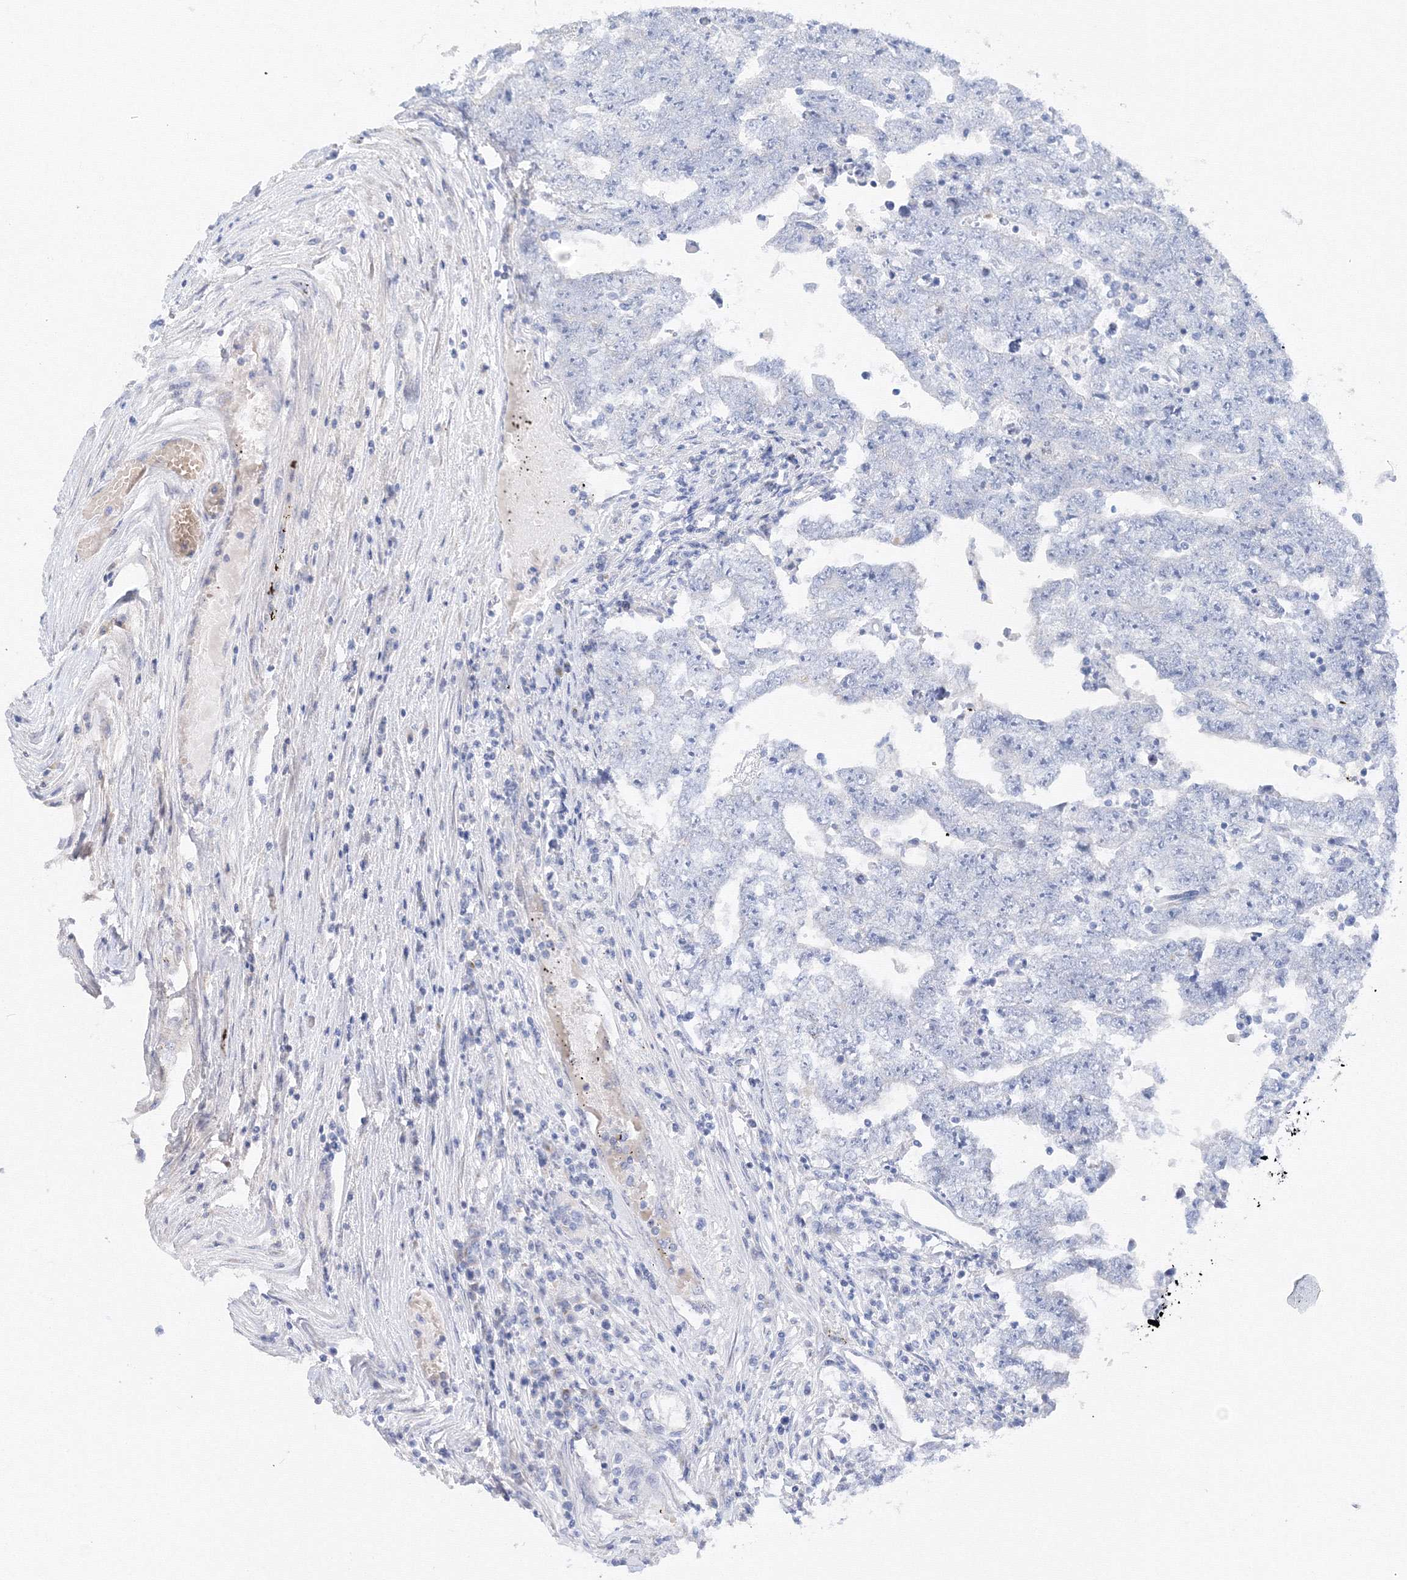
{"staining": {"intensity": "negative", "quantity": "none", "location": "none"}, "tissue": "testis cancer", "cell_type": "Tumor cells", "image_type": "cancer", "snomed": [{"axis": "morphology", "description": "Carcinoma, Embryonal, NOS"}, {"axis": "topography", "description": "Testis"}], "caption": "The IHC micrograph has no significant staining in tumor cells of testis cancer tissue.", "gene": "TAMM41", "patient": {"sex": "male", "age": 25}}